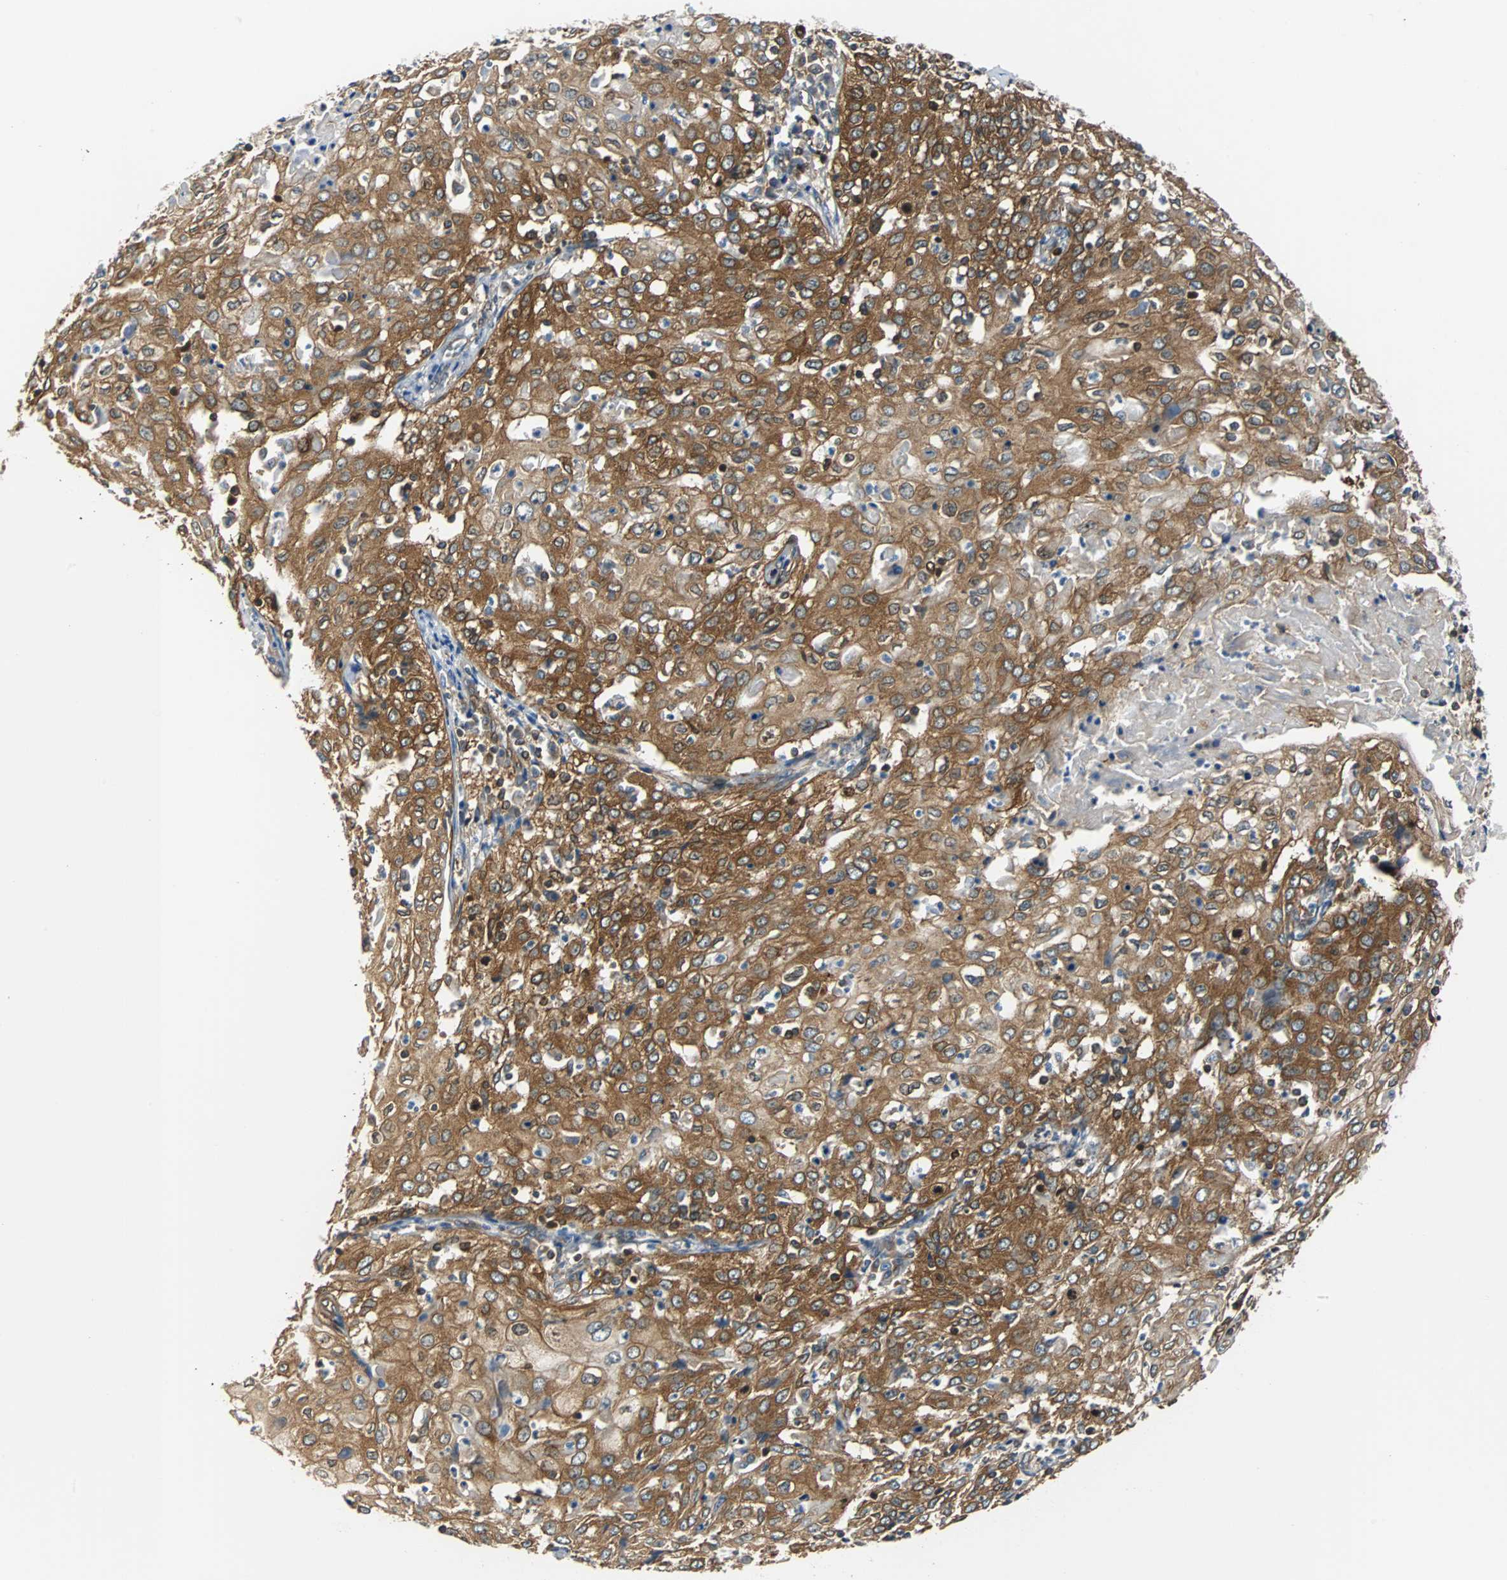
{"staining": {"intensity": "strong", "quantity": ">75%", "location": "cytoplasmic/membranous"}, "tissue": "cervical cancer", "cell_type": "Tumor cells", "image_type": "cancer", "snomed": [{"axis": "morphology", "description": "Squamous cell carcinoma, NOS"}, {"axis": "topography", "description": "Cervix"}], "caption": "Immunohistochemistry (IHC) (DAB (3,3'-diaminobenzidine)) staining of human cervical cancer shows strong cytoplasmic/membranous protein expression in about >75% of tumor cells. (DAB IHC with brightfield microscopy, high magnification).", "gene": "RELA", "patient": {"sex": "female", "age": 39}}